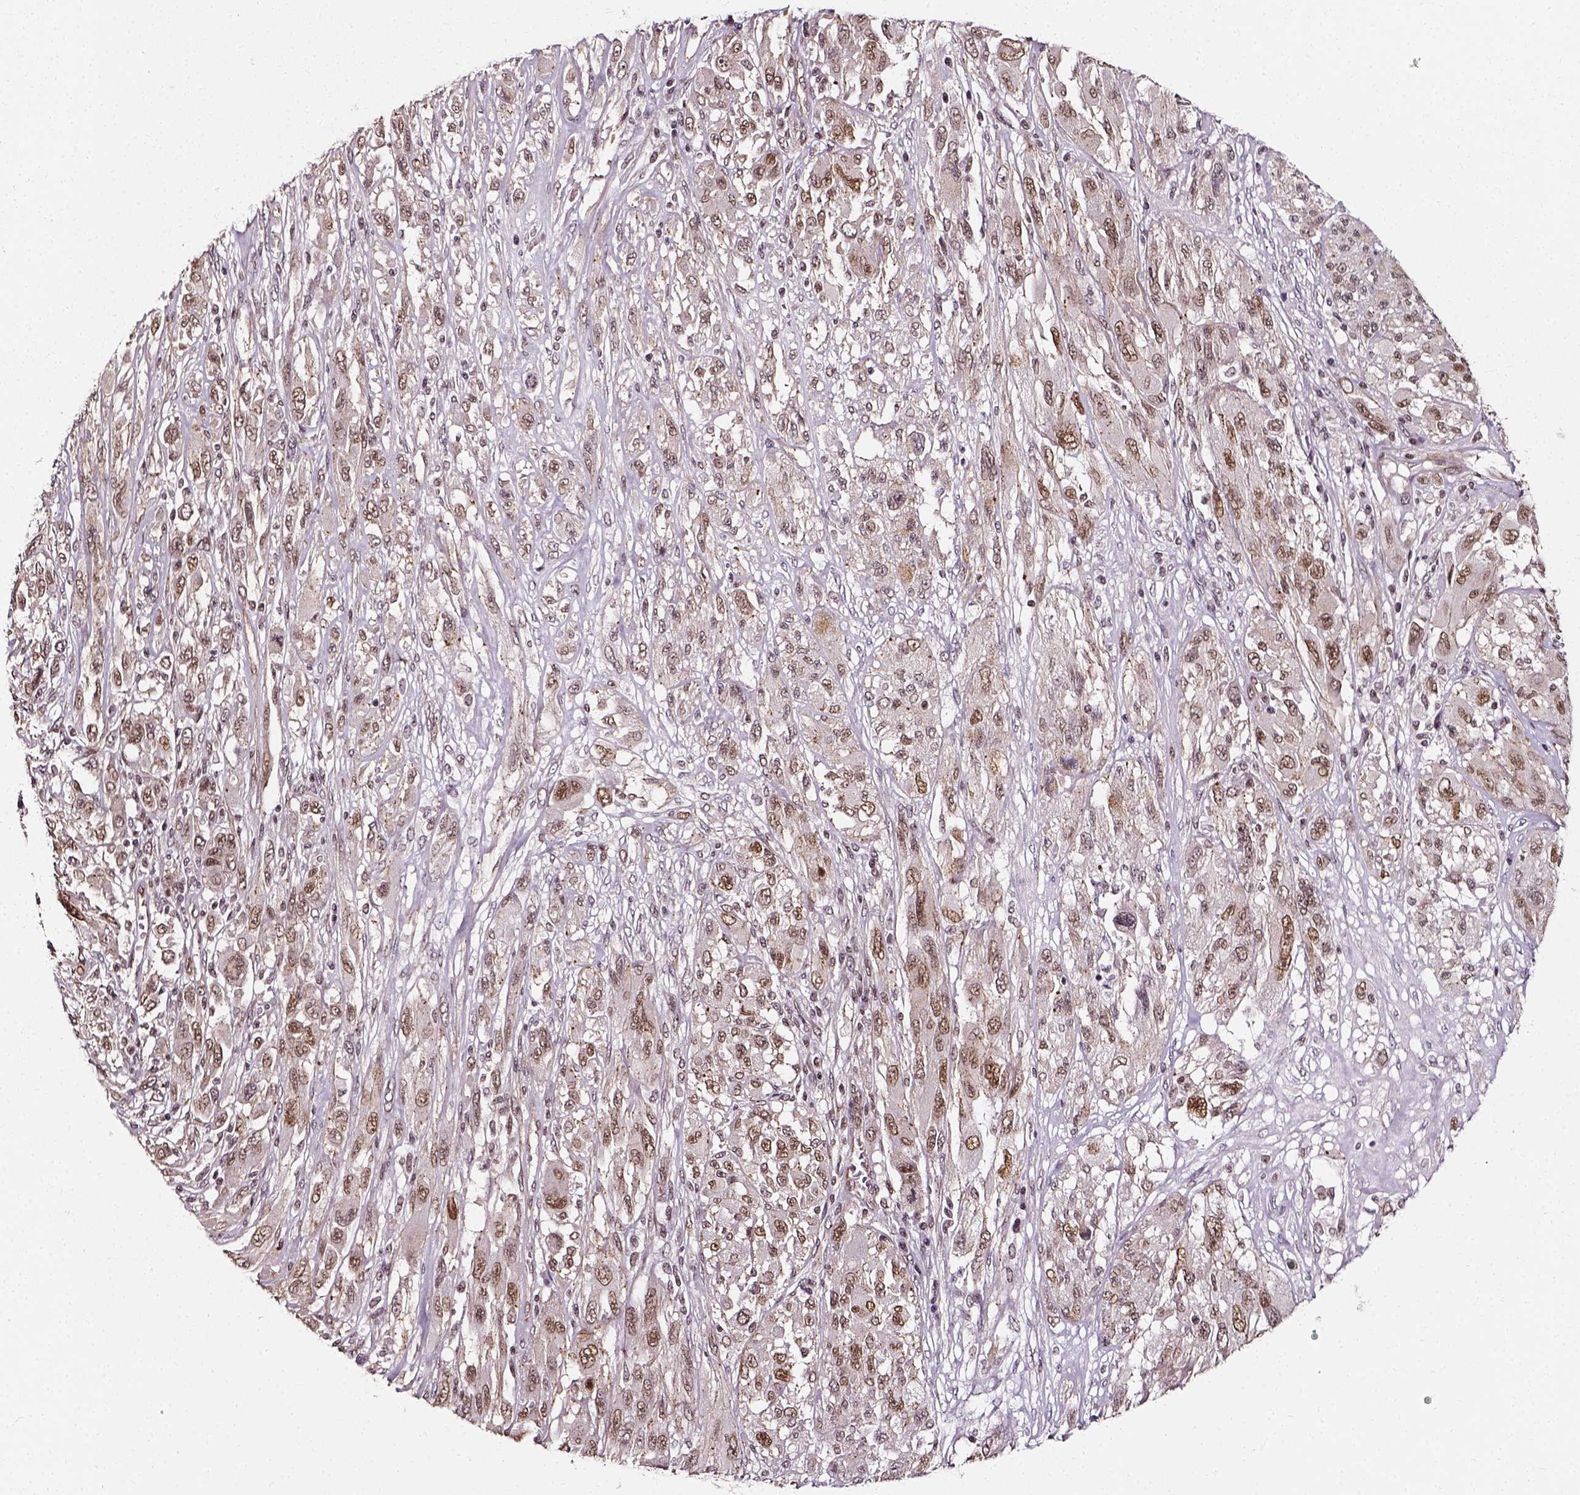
{"staining": {"intensity": "moderate", "quantity": ">75%", "location": "nuclear"}, "tissue": "melanoma", "cell_type": "Tumor cells", "image_type": "cancer", "snomed": [{"axis": "morphology", "description": "Malignant melanoma, NOS"}, {"axis": "topography", "description": "Skin"}], "caption": "Melanoma stained with a brown dye demonstrates moderate nuclear positive expression in about >75% of tumor cells.", "gene": "NACC1", "patient": {"sex": "female", "age": 91}}